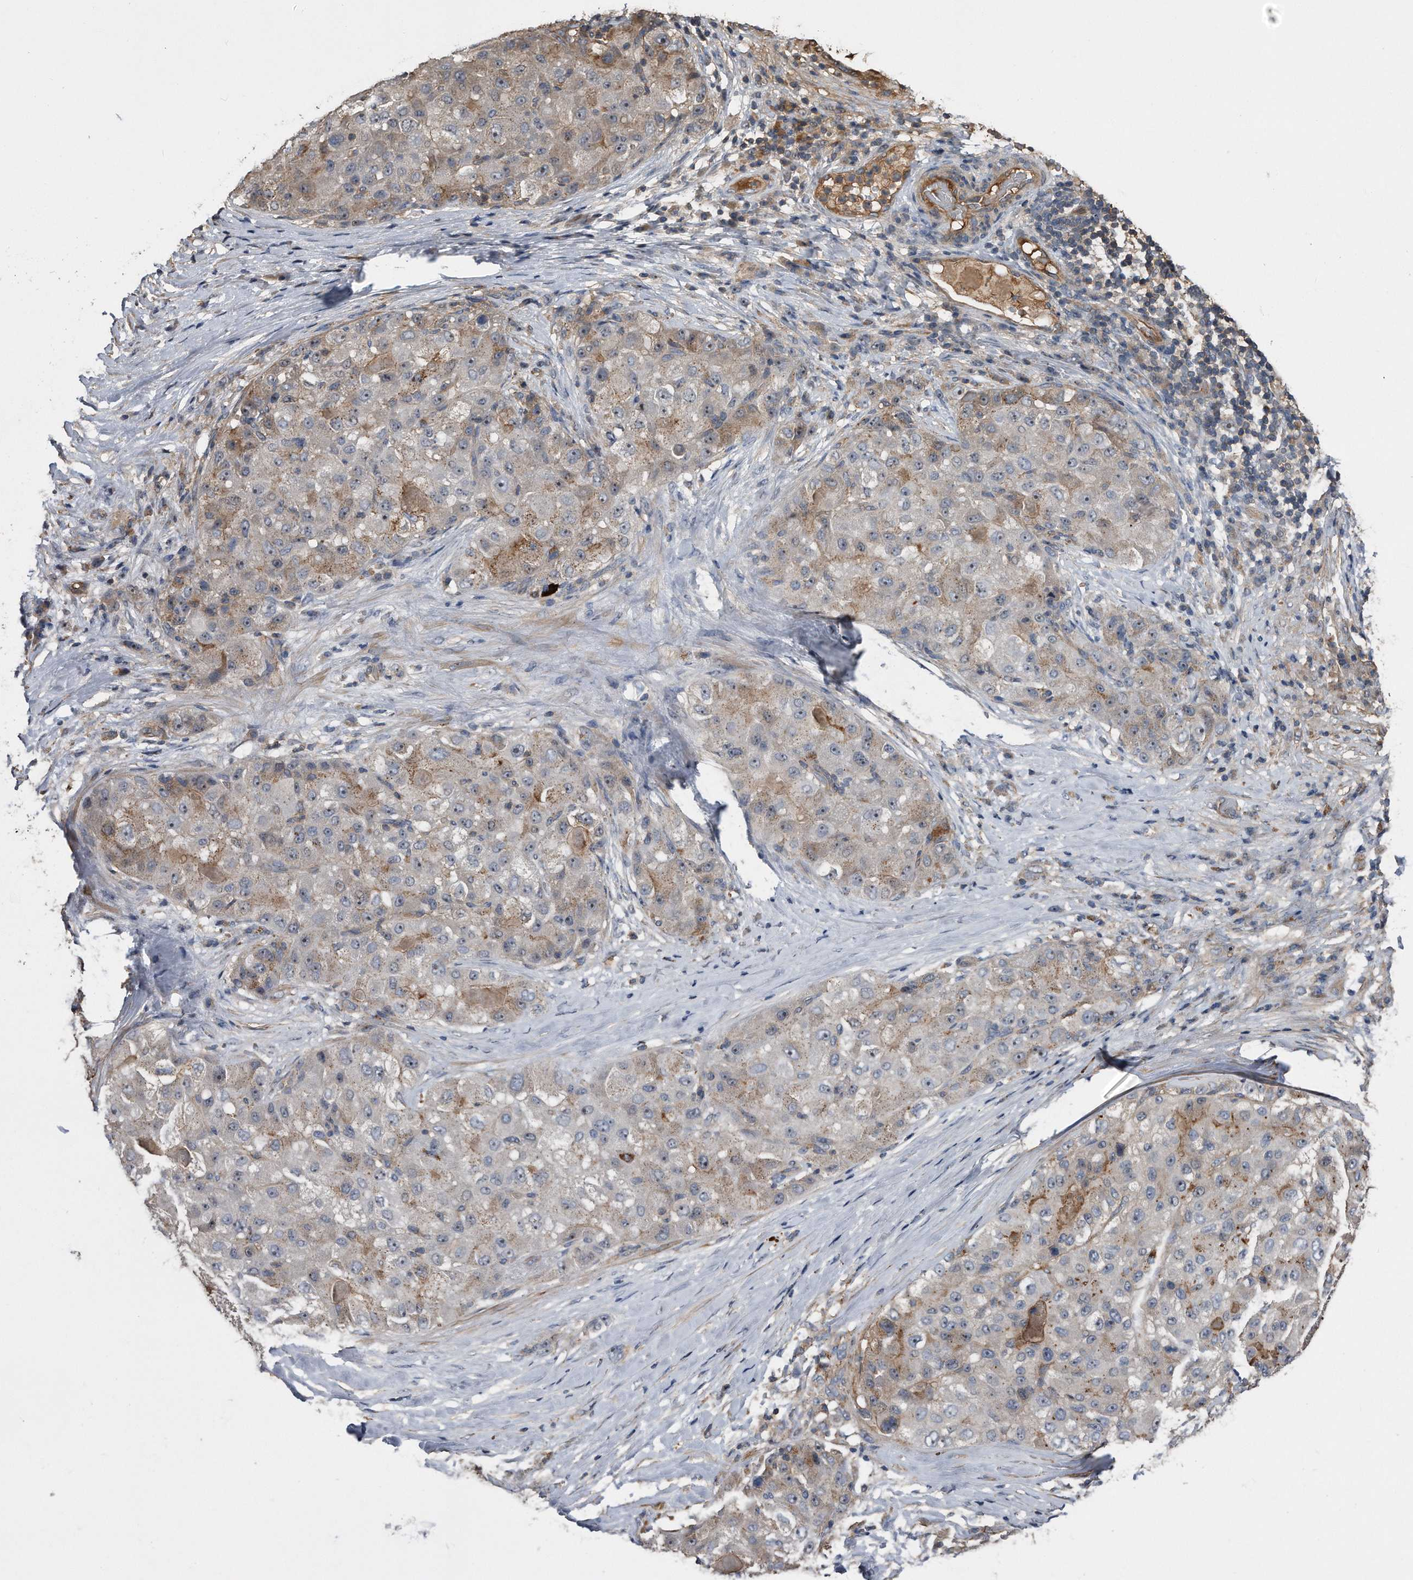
{"staining": {"intensity": "weak", "quantity": "25%-75%", "location": "cytoplasmic/membranous"}, "tissue": "liver cancer", "cell_type": "Tumor cells", "image_type": "cancer", "snomed": [{"axis": "morphology", "description": "Carcinoma, Hepatocellular, NOS"}, {"axis": "topography", "description": "Liver"}], "caption": "Liver cancer stained with DAB IHC reveals low levels of weak cytoplasmic/membranous staining in approximately 25%-75% of tumor cells.", "gene": "KCND3", "patient": {"sex": "male", "age": 80}}